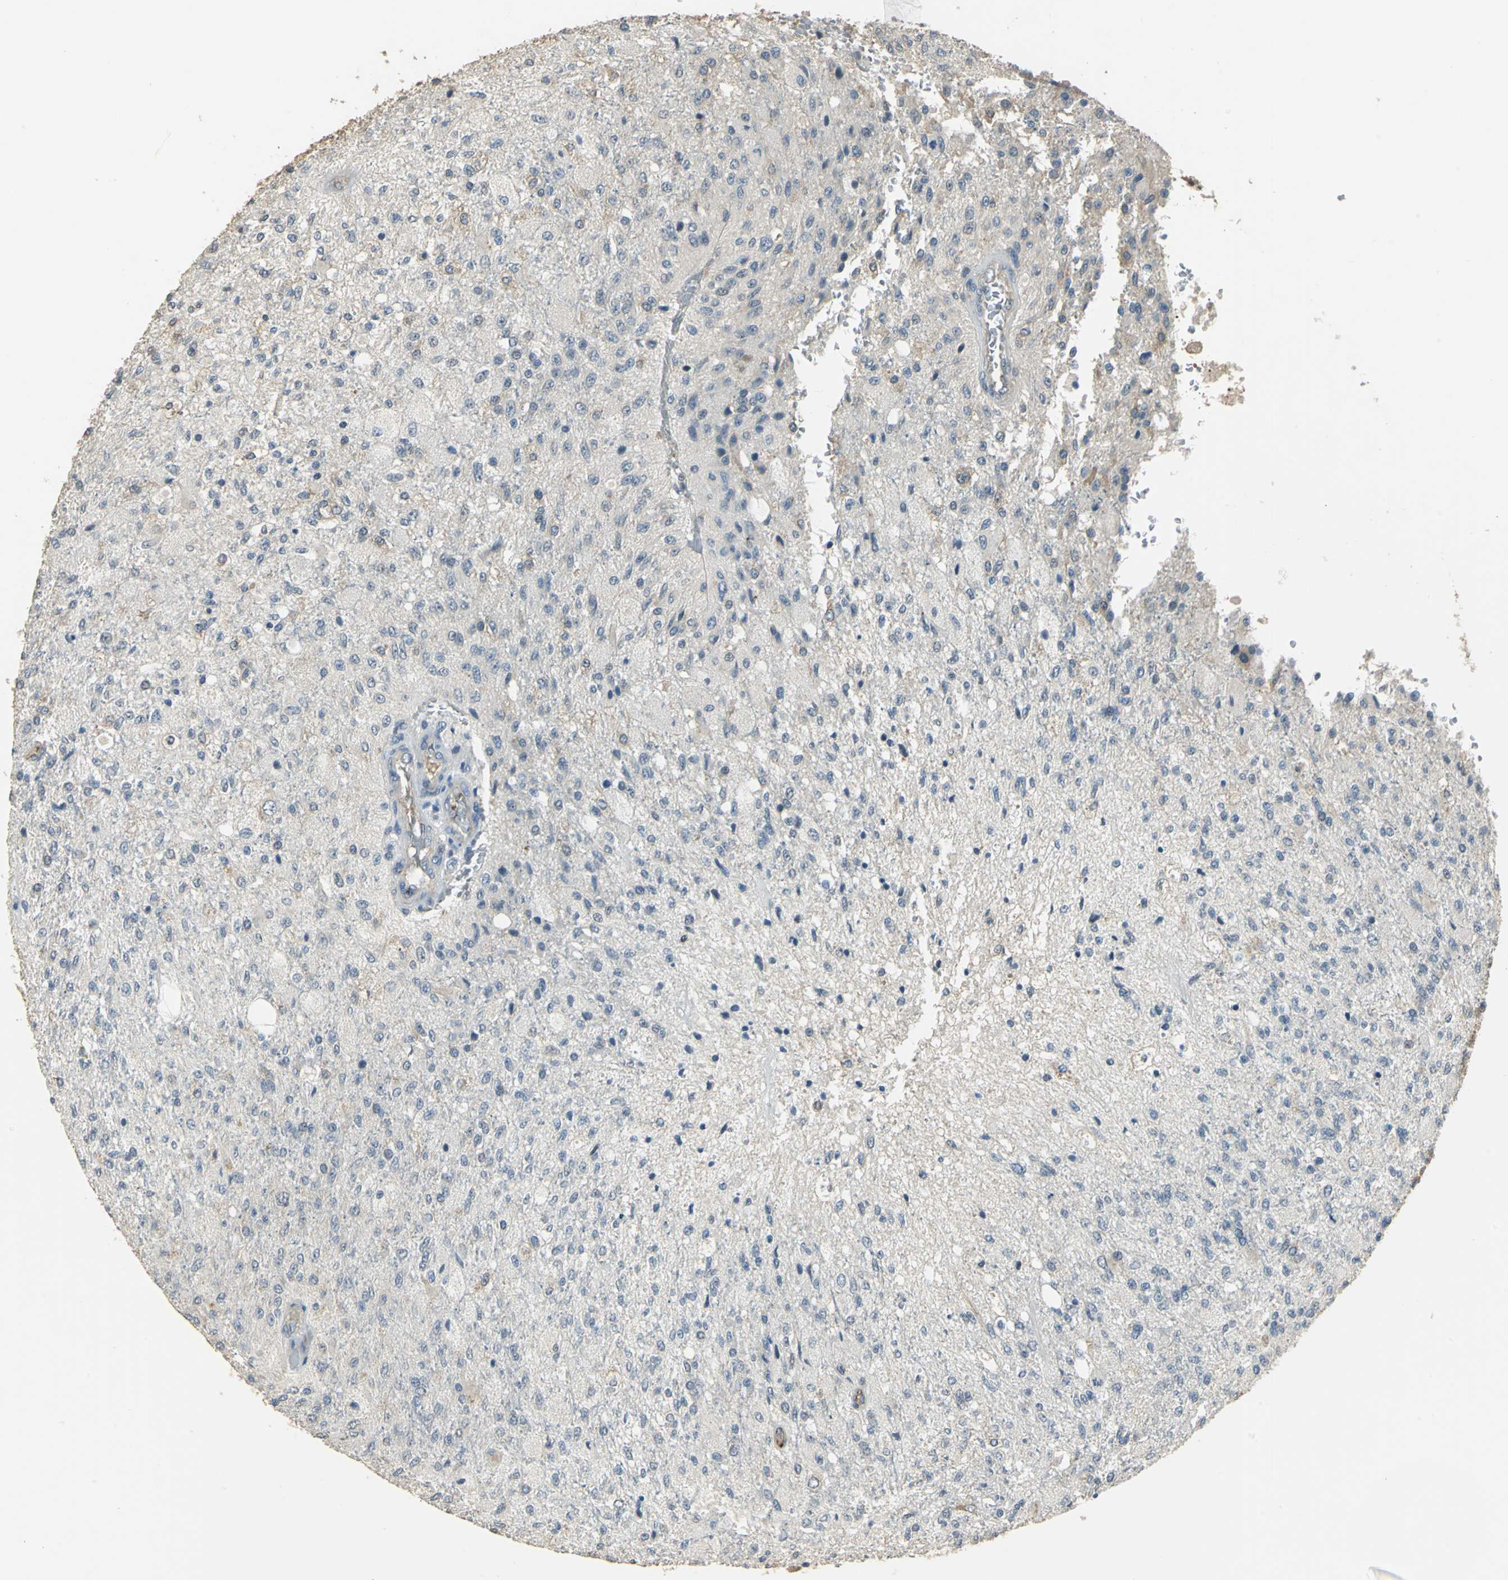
{"staining": {"intensity": "negative", "quantity": "none", "location": "none"}, "tissue": "glioma", "cell_type": "Tumor cells", "image_type": "cancer", "snomed": [{"axis": "morphology", "description": "Normal tissue, NOS"}, {"axis": "morphology", "description": "Glioma, malignant, High grade"}, {"axis": "topography", "description": "Cerebral cortex"}], "caption": "This histopathology image is of glioma stained with immunohistochemistry to label a protein in brown with the nuclei are counter-stained blue. There is no positivity in tumor cells.", "gene": "RAPGEF1", "patient": {"sex": "male", "age": 77}}